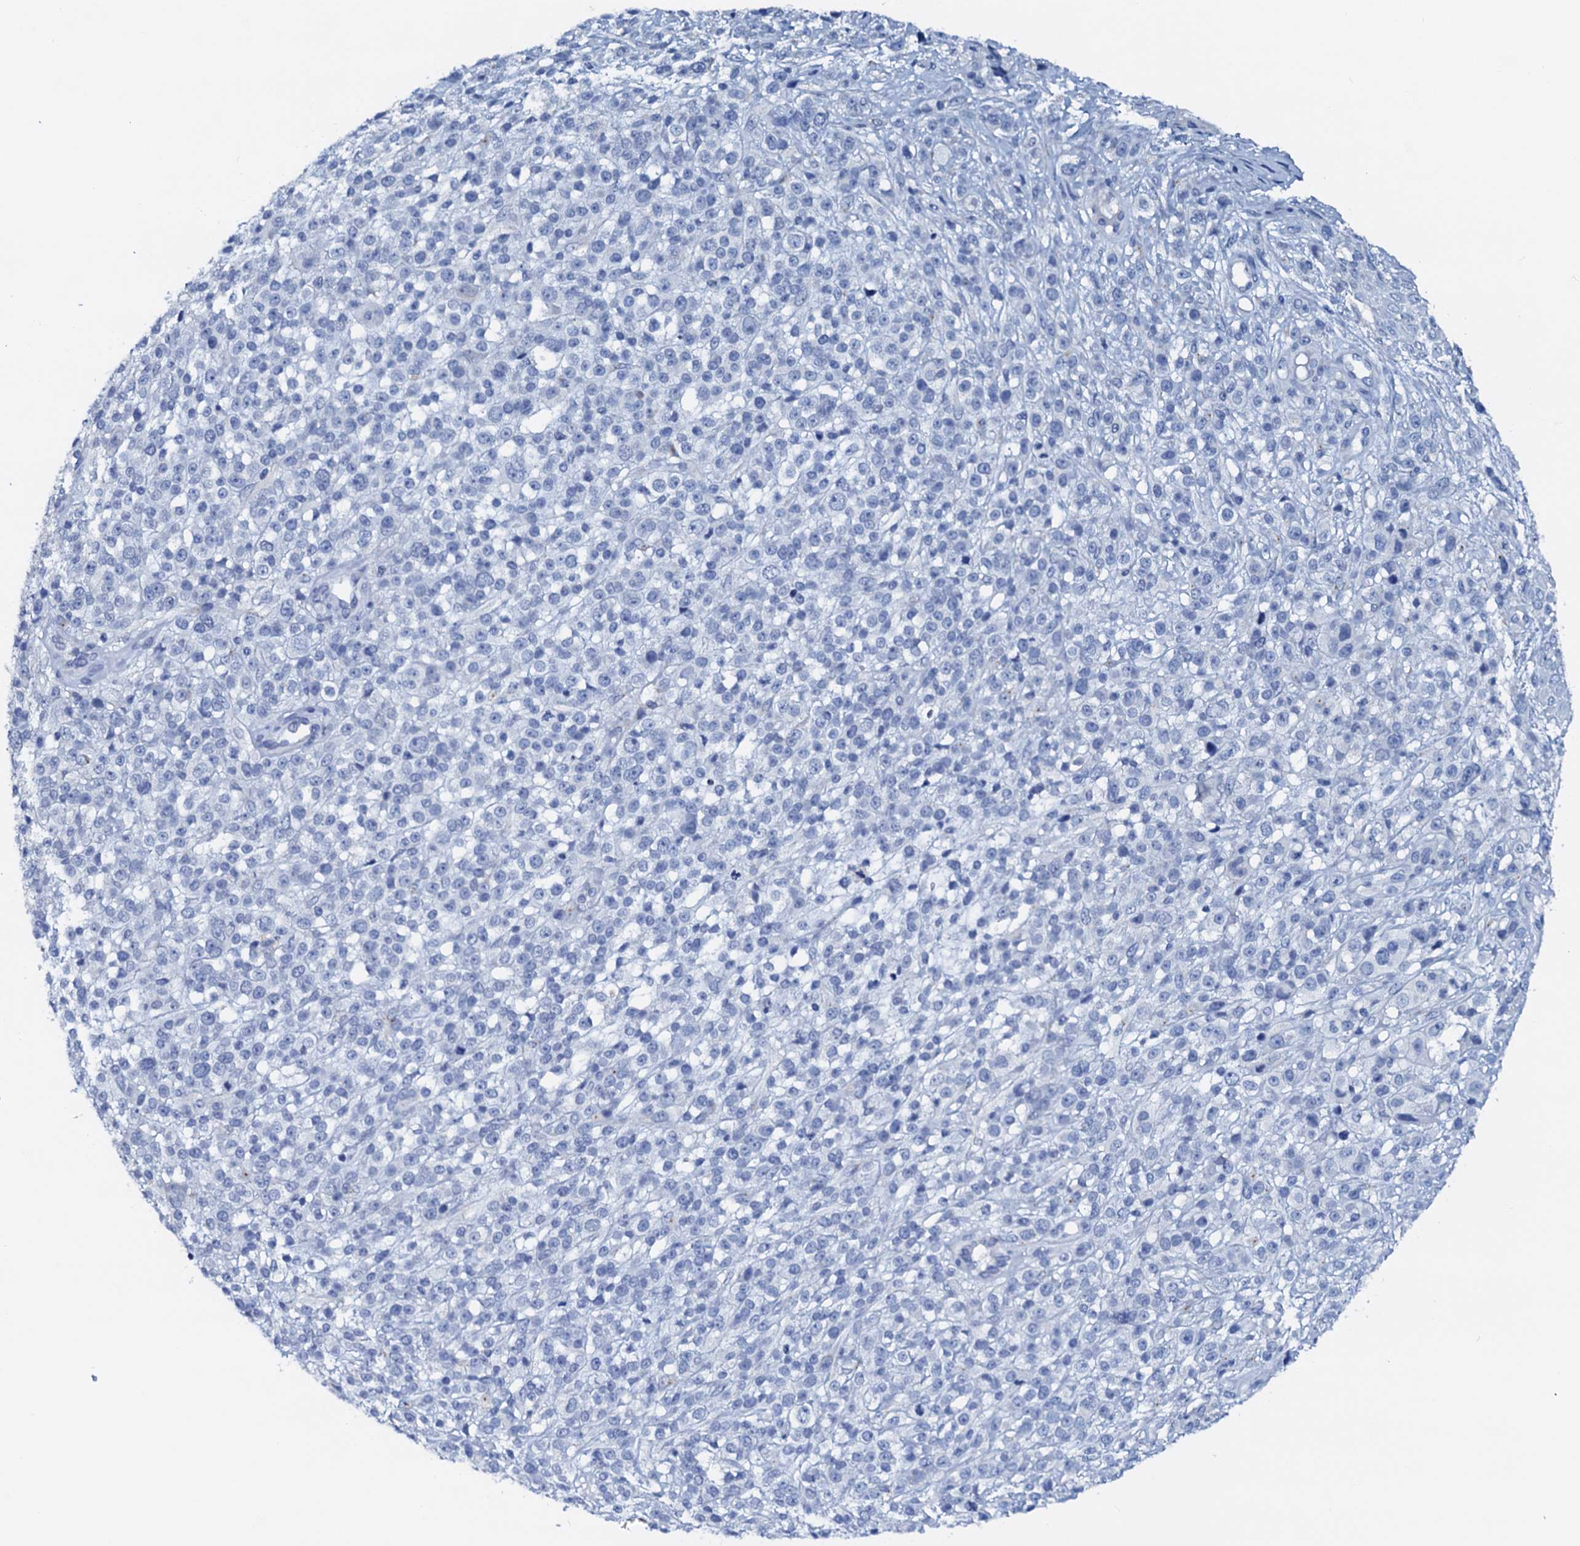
{"staining": {"intensity": "negative", "quantity": "none", "location": "none"}, "tissue": "melanoma", "cell_type": "Tumor cells", "image_type": "cancer", "snomed": [{"axis": "morphology", "description": "Malignant melanoma, NOS"}, {"axis": "topography", "description": "Skin"}], "caption": "Tumor cells show no significant positivity in malignant melanoma.", "gene": "AMER2", "patient": {"sex": "female", "age": 55}}